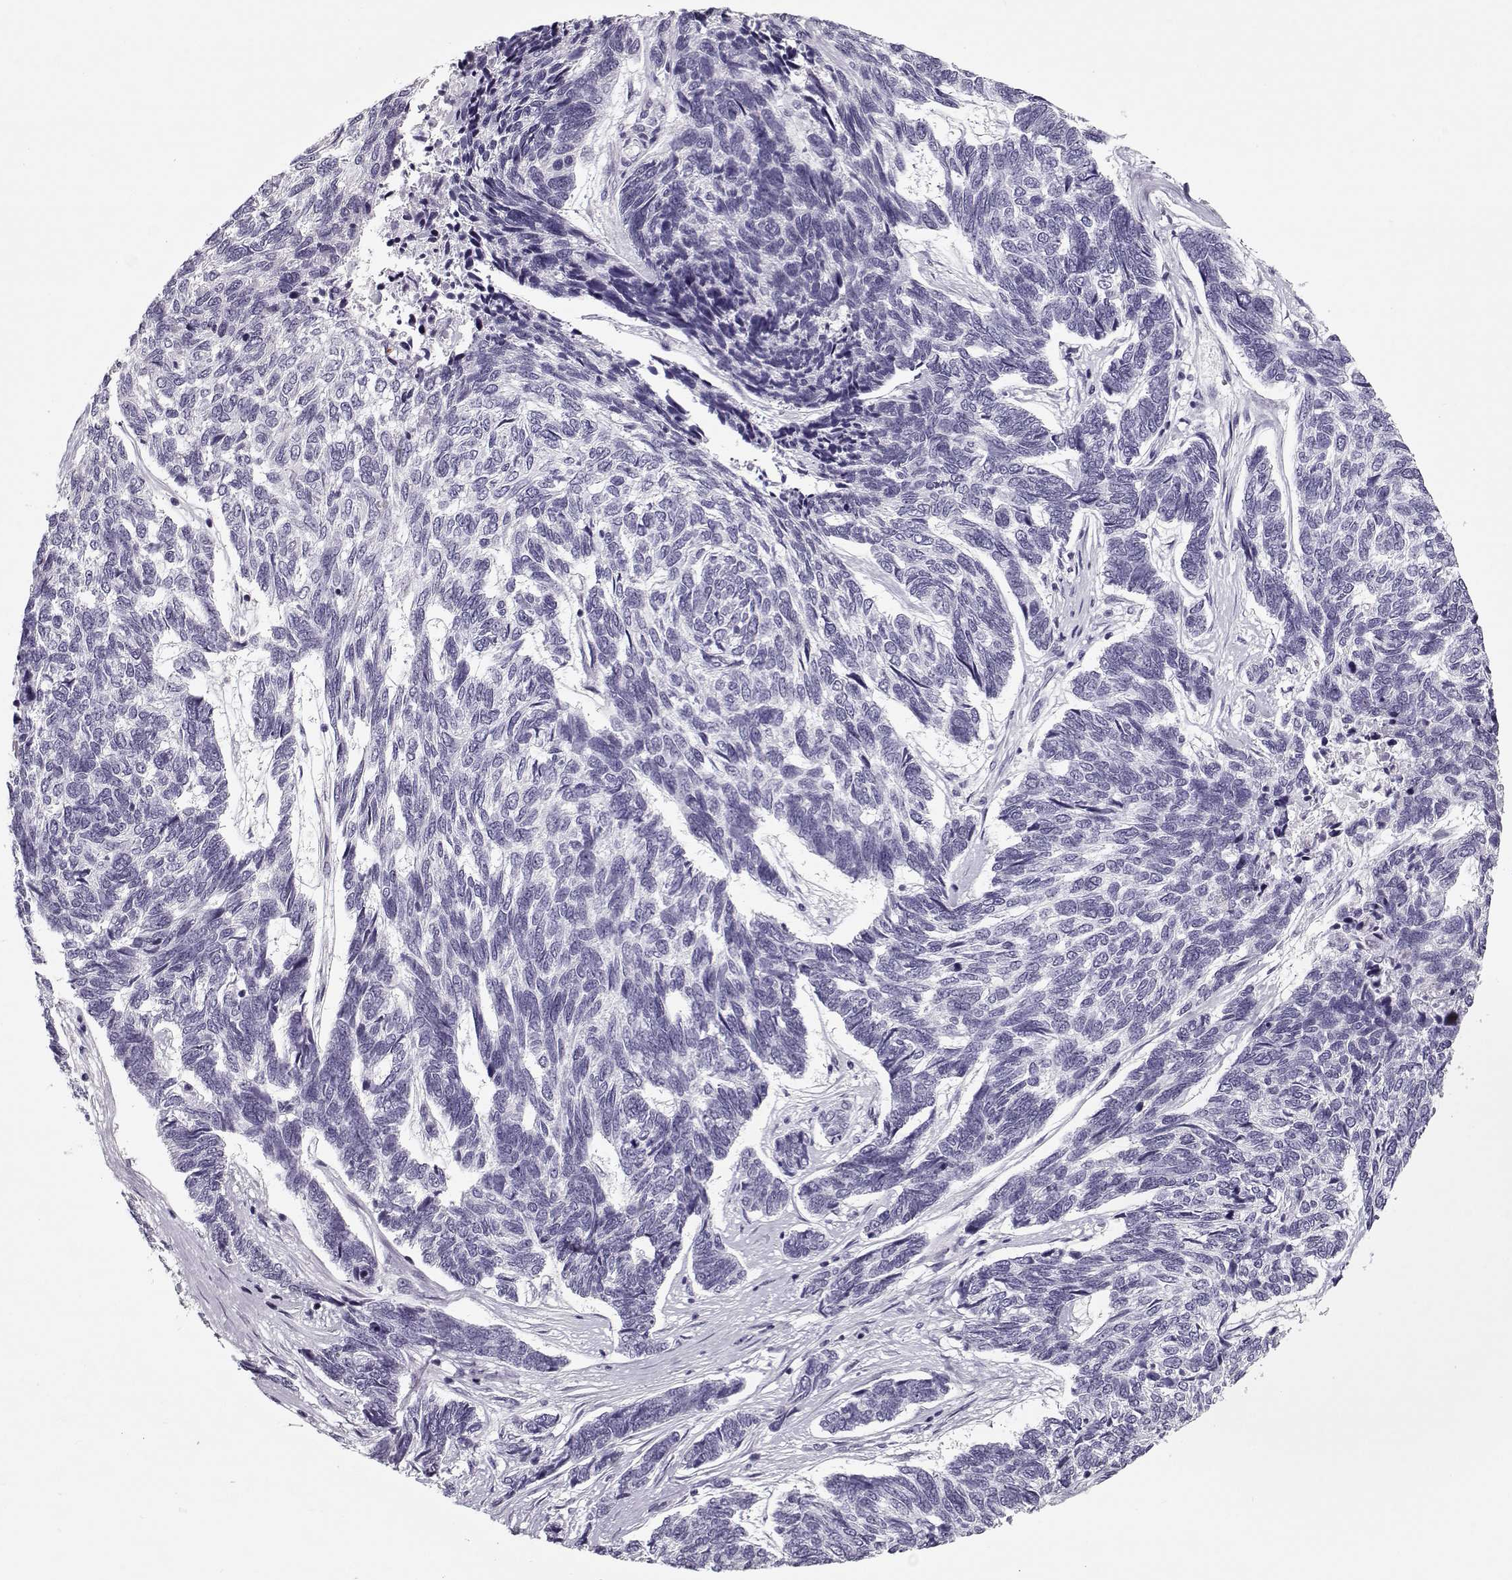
{"staining": {"intensity": "negative", "quantity": "none", "location": "none"}, "tissue": "skin cancer", "cell_type": "Tumor cells", "image_type": "cancer", "snomed": [{"axis": "morphology", "description": "Basal cell carcinoma"}, {"axis": "topography", "description": "Skin"}], "caption": "High magnification brightfield microscopy of skin basal cell carcinoma stained with DAB (brown) and counterstained with hematoxylin (blue): tumor cells show no significant expression.", "gene": "CCDC136", "patient": {"sex": "female", "age": 65}}